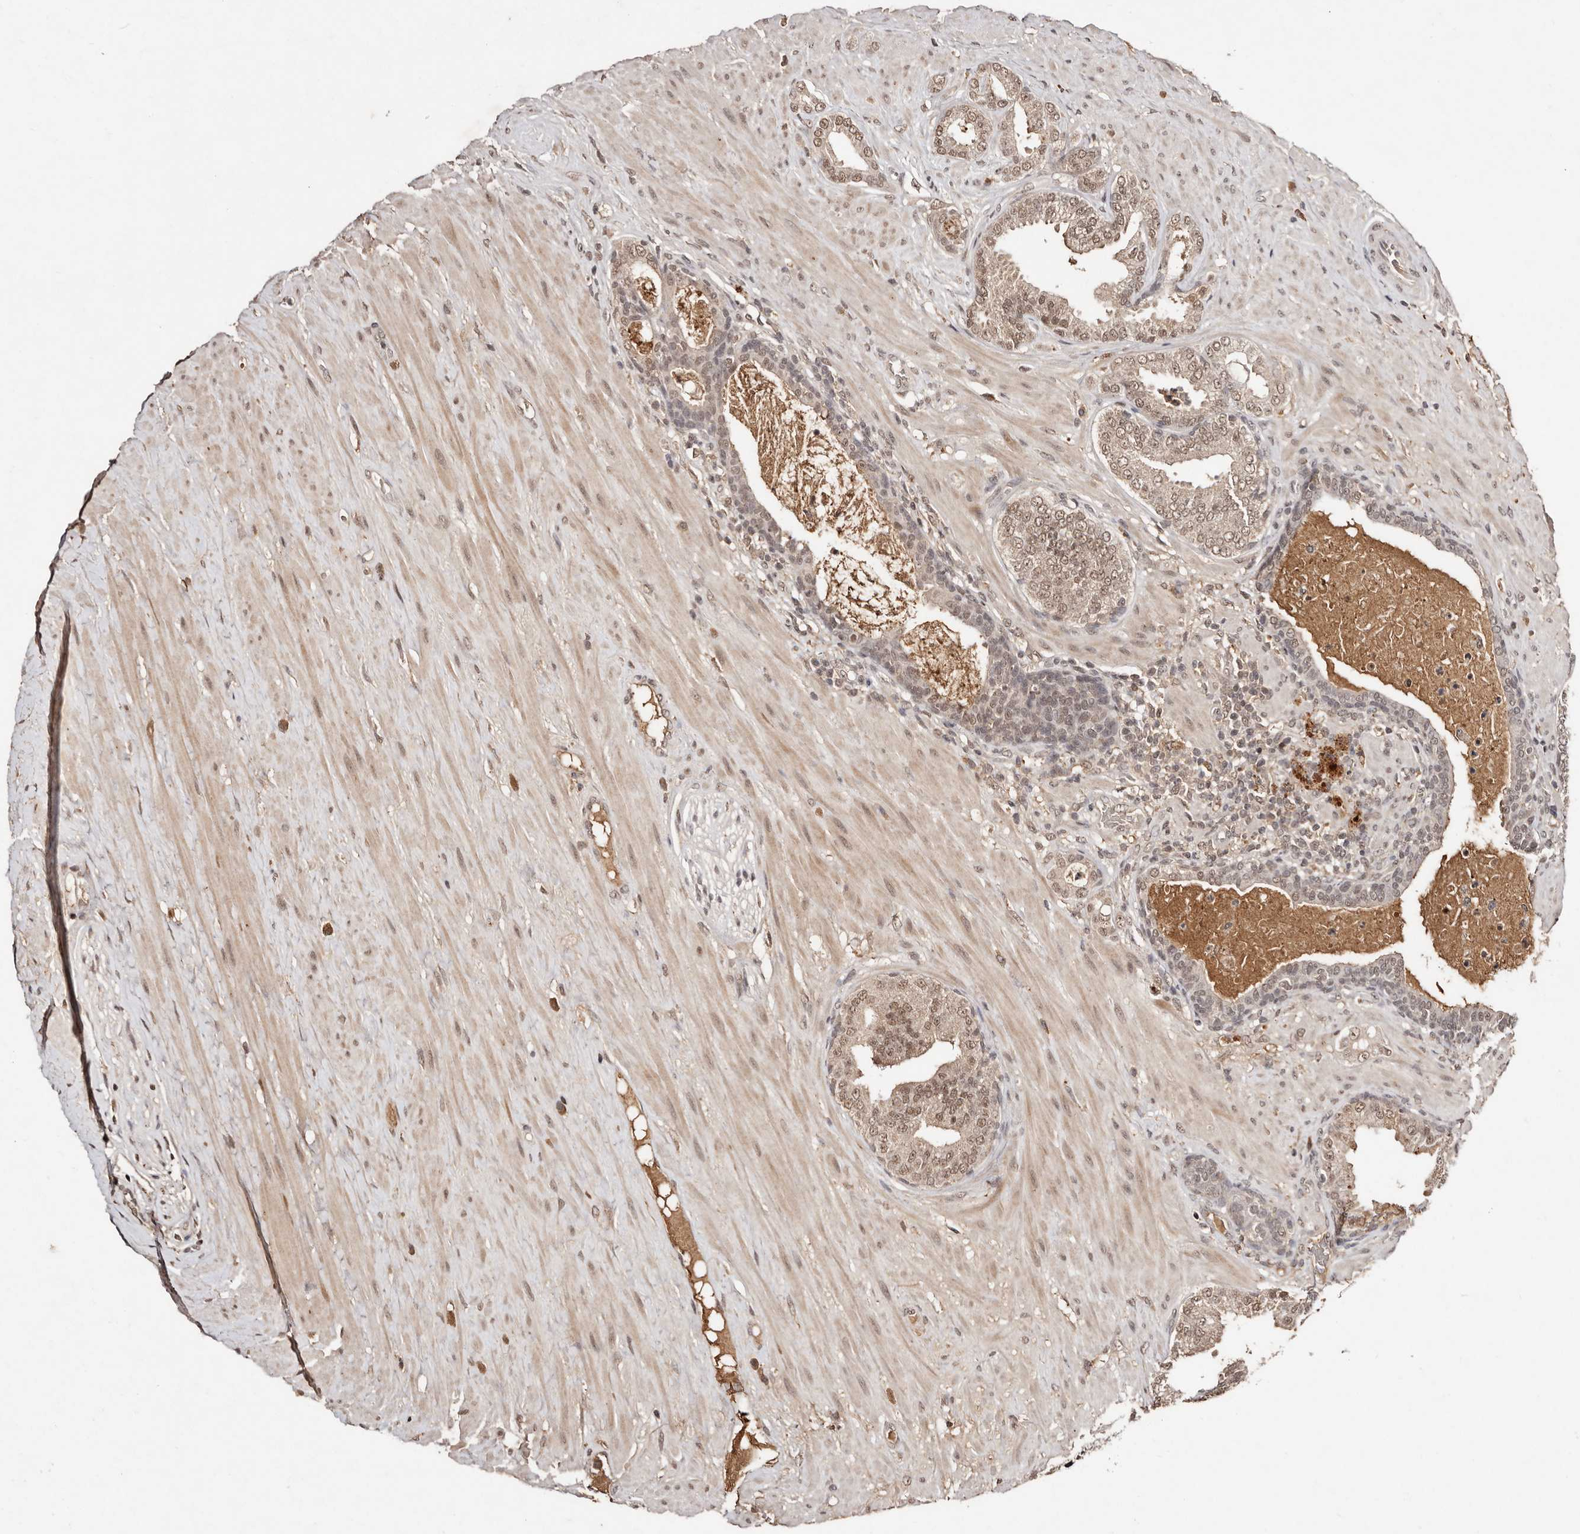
{"staining": {"intensity": "moderate", "quantity": "25%-75%", "location": "nuclear"}, "tissue": "prostate cancer", "cell_type": "Tumor cells", "image_type": "cancer", "snomed": [{"axis": "morphology", "description": "Adenocarcinoma, Low grade"}, {"axis": "topography", "description": "Prostate"}], "caption": "The histopathology image demonstrates a brown stain indicating the presence of a protein in the nuclear of tumor cells in prostate cancer (low-grade adenocarcinoma).", "gene": "BICRAL", "patient": {"sex": "male", "age": 63}}